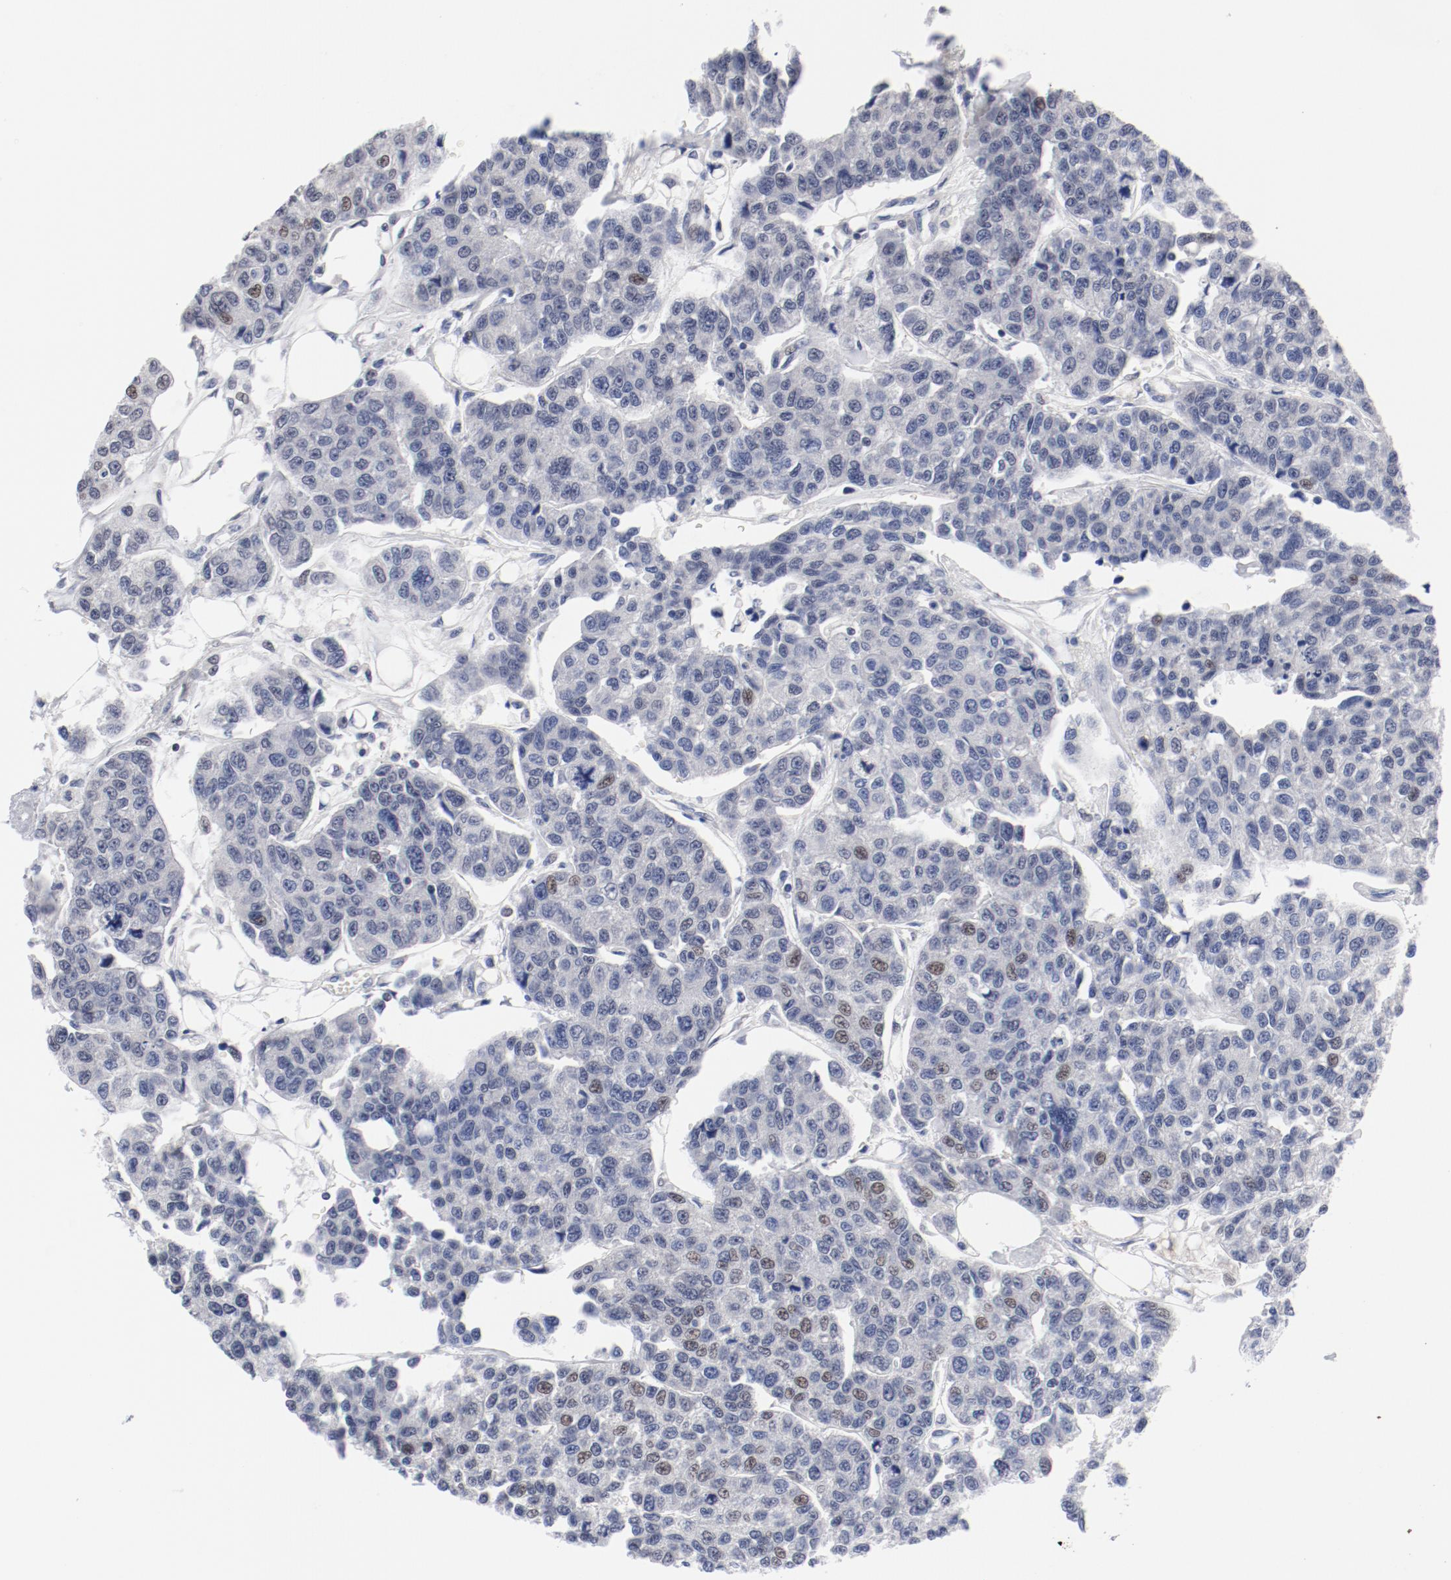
{"staining": {"intensity": "negative", "quantity": "none", "location": "none"}, "tissue": "breast cancer", "cell_type": "Tumor cells", "image_type": "cancer", "snomed": [{"axis": "morphology", "description": "Duct carcinoma"}, {"axis": "topography", "description": "Breast"}], "caption": "Immunohistochemistry (IHC) photomicrograph of neoplastic tissue: human breast cancer (infiltrating ductal carcinoma) stained with DAB reveals no significant protein expression in tumor cells.", "gene": "KCNK13", "patient": {"sex": "female", "age": 51}}